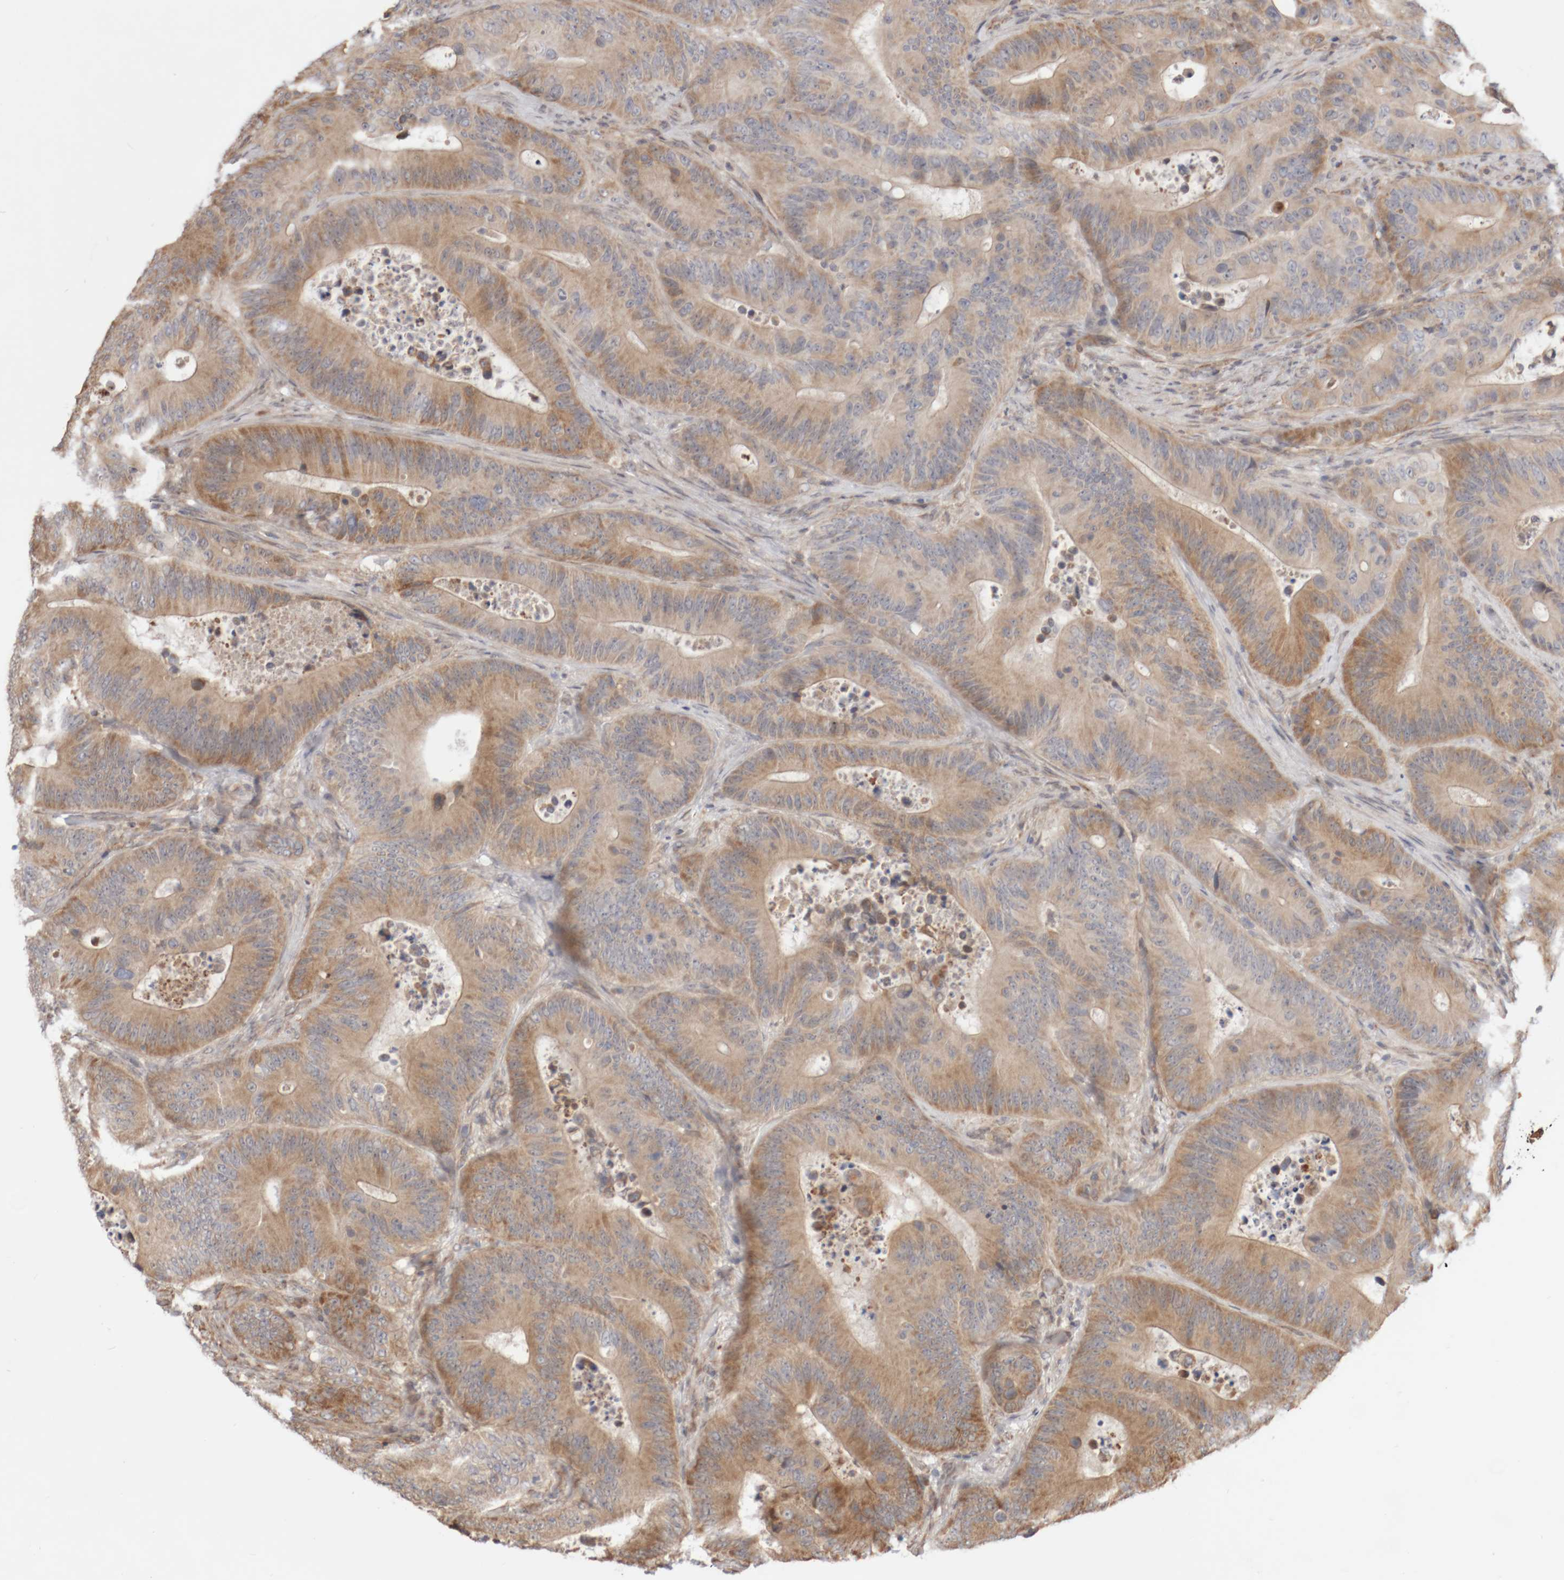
{"staining": {"intensity": "moderate", "quantity": ">75%", "location": "cytoplasmic/membranous"}, "tissue": "colorectal cancer", "cell_type": "Tumor cells", "image_type": "cancer", "snomed": [{"axis": "morphology", "description": "Adenocarcinoma, NOS"}, {"axis": "topography", "description": "Colon"}], "caption": "A brown stain labels moderate cytoplasmic/membranous positivity of a protein in colorectal adenocarcinoma tumor cells. The staining was performed using DAB (3,3'-diaminobenzidine), with brown indicating positive protein expression. Nuclei are stained blue with hematoxylin.", "gene": "DPH7", "patient": {"sex": "male", "age": 83}}